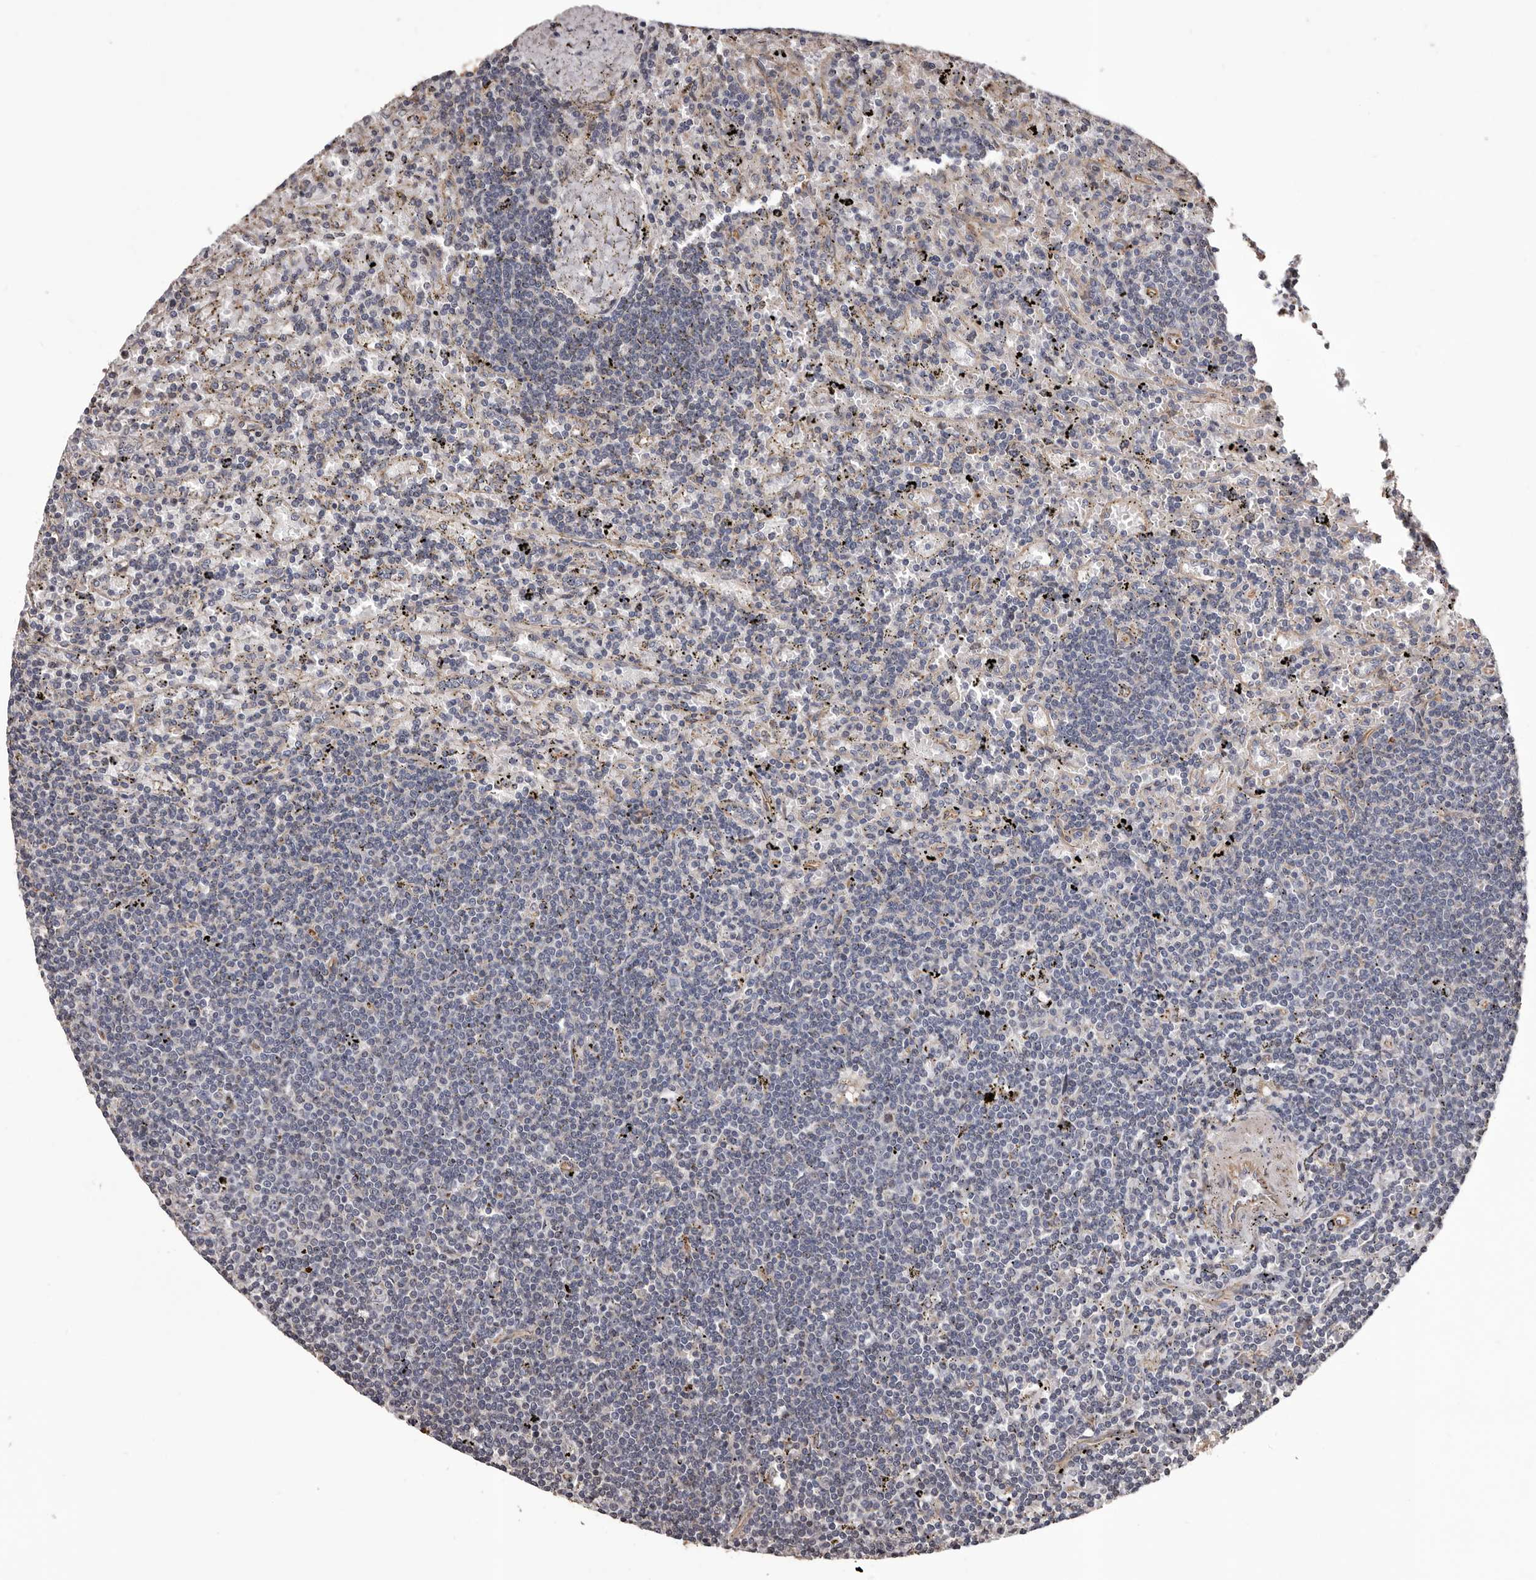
{"staining": {"intensity": "negative", "quantity": "none", "location": "none"}, "tissue": "lymphoma", "cell_type": "Tumor cells", "image_type": "cancer", "snomed": [{"axis": "morphology", "description": "Malignant lymphoma, non-Hodgkin's type, Low grade"}, {"axis": "topography", "description": "Spleen"}], "caption": "Photomicrograph shows no protein expression in tumor cells of low-grade malignant lymphoma, non-Hodgkin's type tissue.", "gene": "CEP104", "patient": {"sex": "male", "age": 76}}